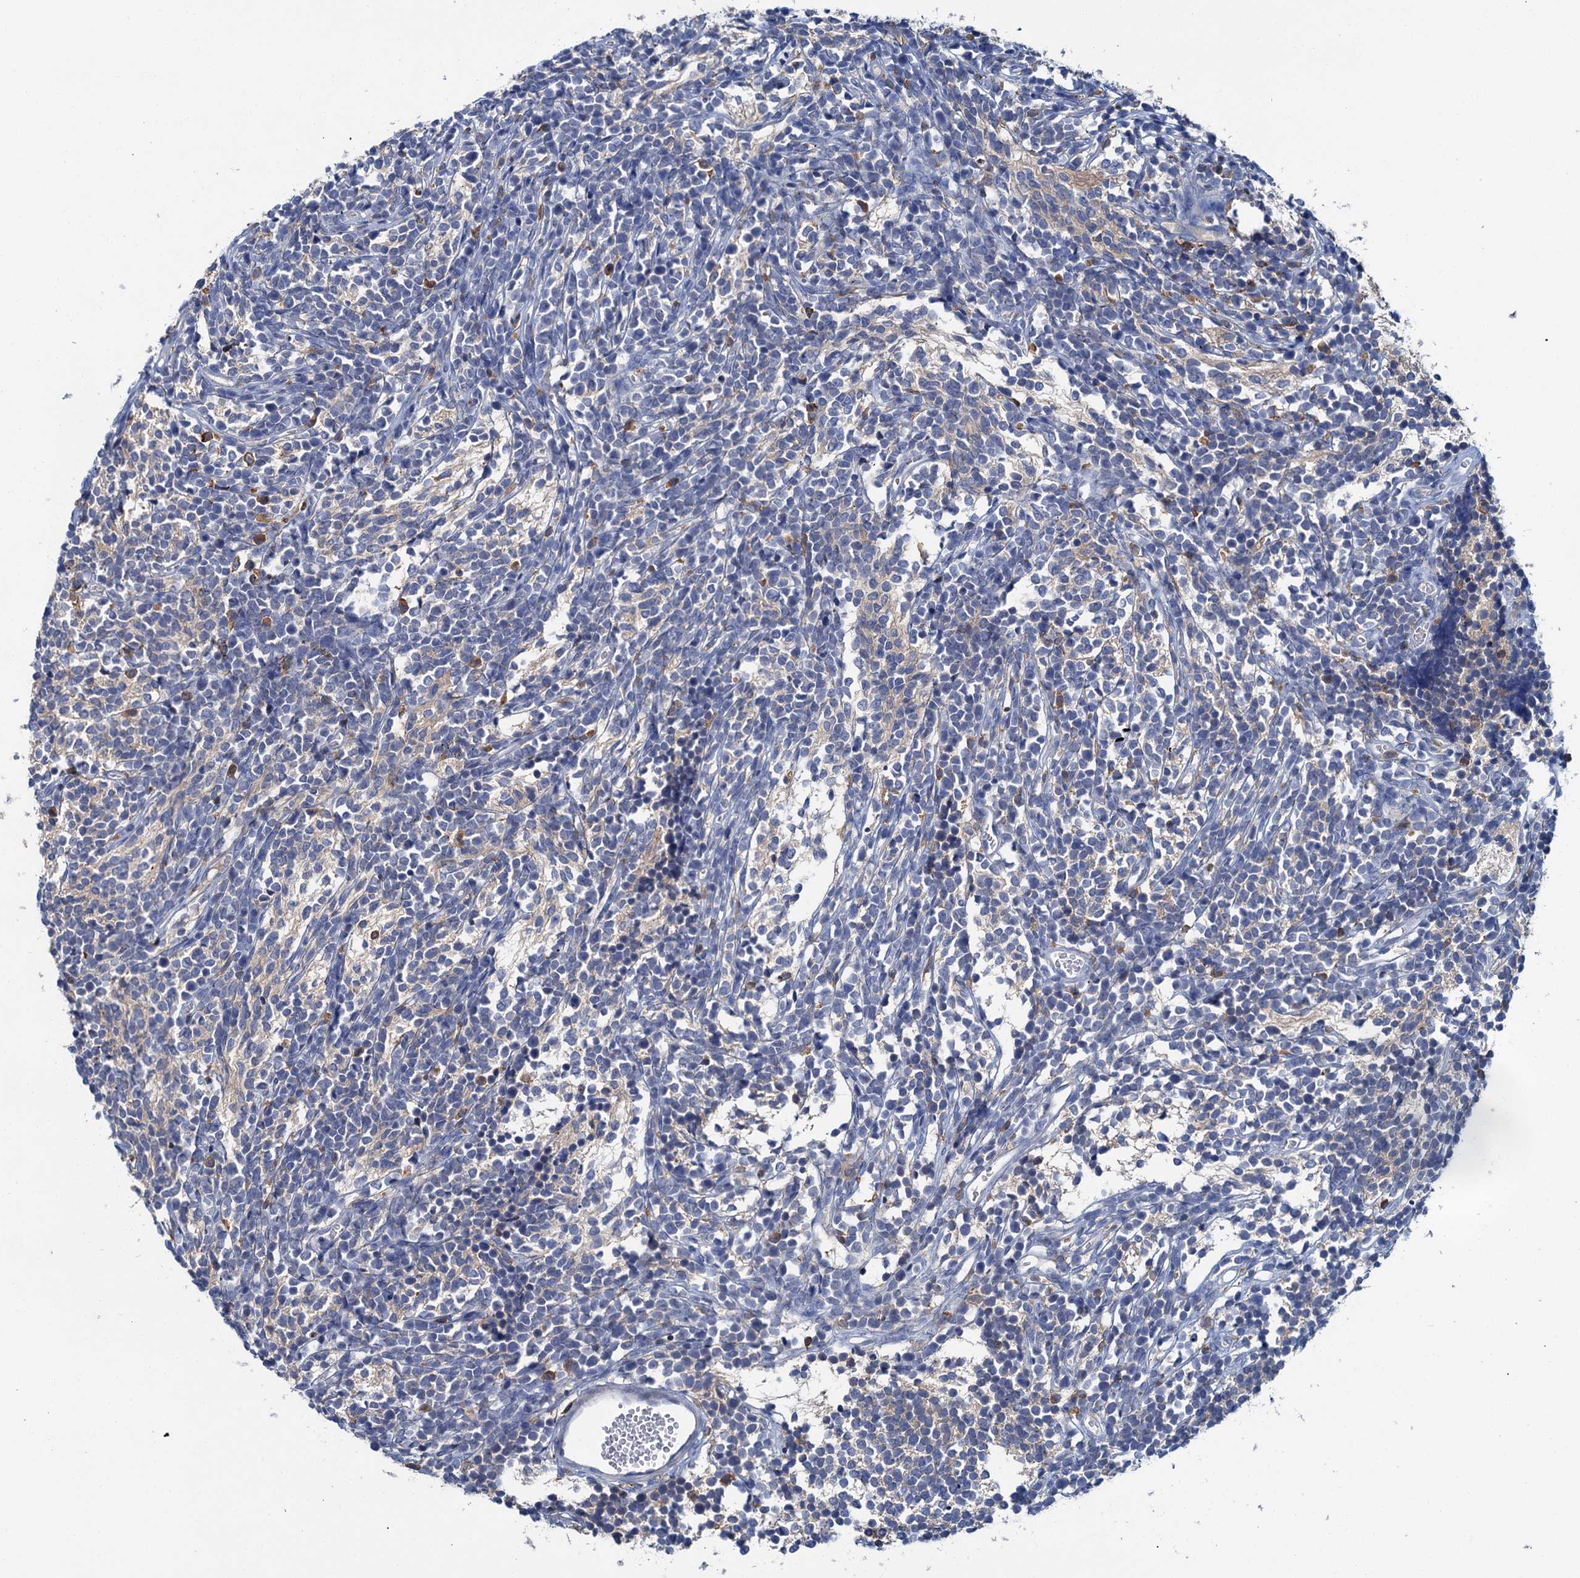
{"staining": {"intensity": "negative", "quantity": "none", "location": "none"}, "tissue": "glioma", "cell_type": "Tumor cells", "image_type": "cancer", "snomed": [{"axis": "morphology", "description": "Glioma, malignant, Low grade"}, {"axis": "topography", "description": "Brain"}], "caption": "This image is of glioma stained with immunohistochemistry to label a protein in brown with the nuclei are counter-stained blue. There is no expression in tumor cells. Brightfield microscopy of immunohistochemistry stained with DAB (brown) and hematoxylin (blue), captured at high magnification.", "gene": "FGFR2", "patient": {"sex": "female", "age": 1}}